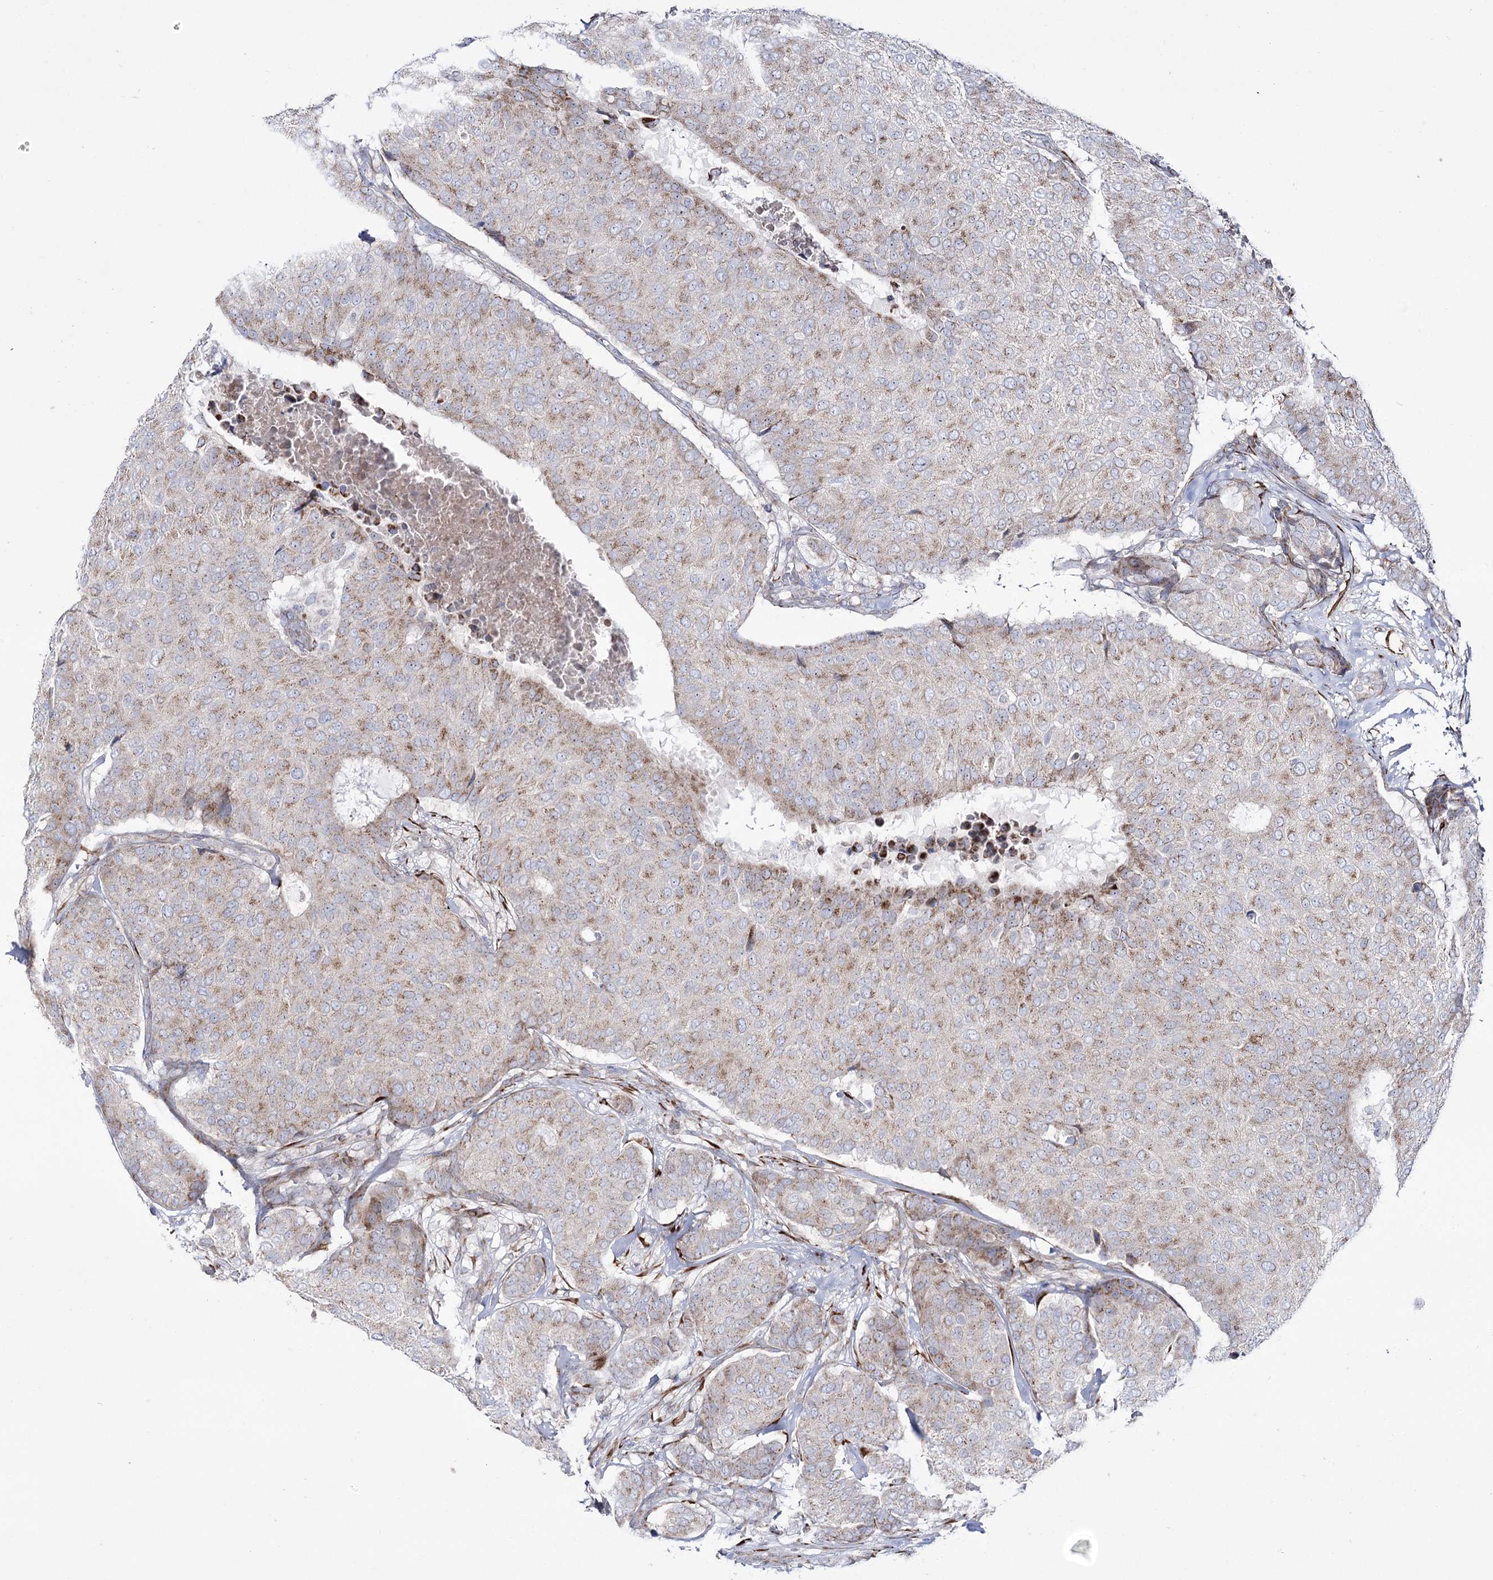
{"staining": {"intensity": "weak", "quantity": "25%-75%", "location": "cytoplasmic/membranous"}, "tissue": "breast cancer", "cell_type": "Tumor cells", "image_type": "cancer", "snomed": [{"axis": "morphology", "description": "Duct carcinoma"}, {"axis": "topography", "description": "Breast"}], "caption": "This histopathology image reveals immunohistochemistry staining of breast invasive ductal carcinoma, with low weak cytoplasmic/membranous staining in approximately 25%-75% of tumor cells.", "gene": "METTL5", "patient": {"sex": "female", "age": 75}}